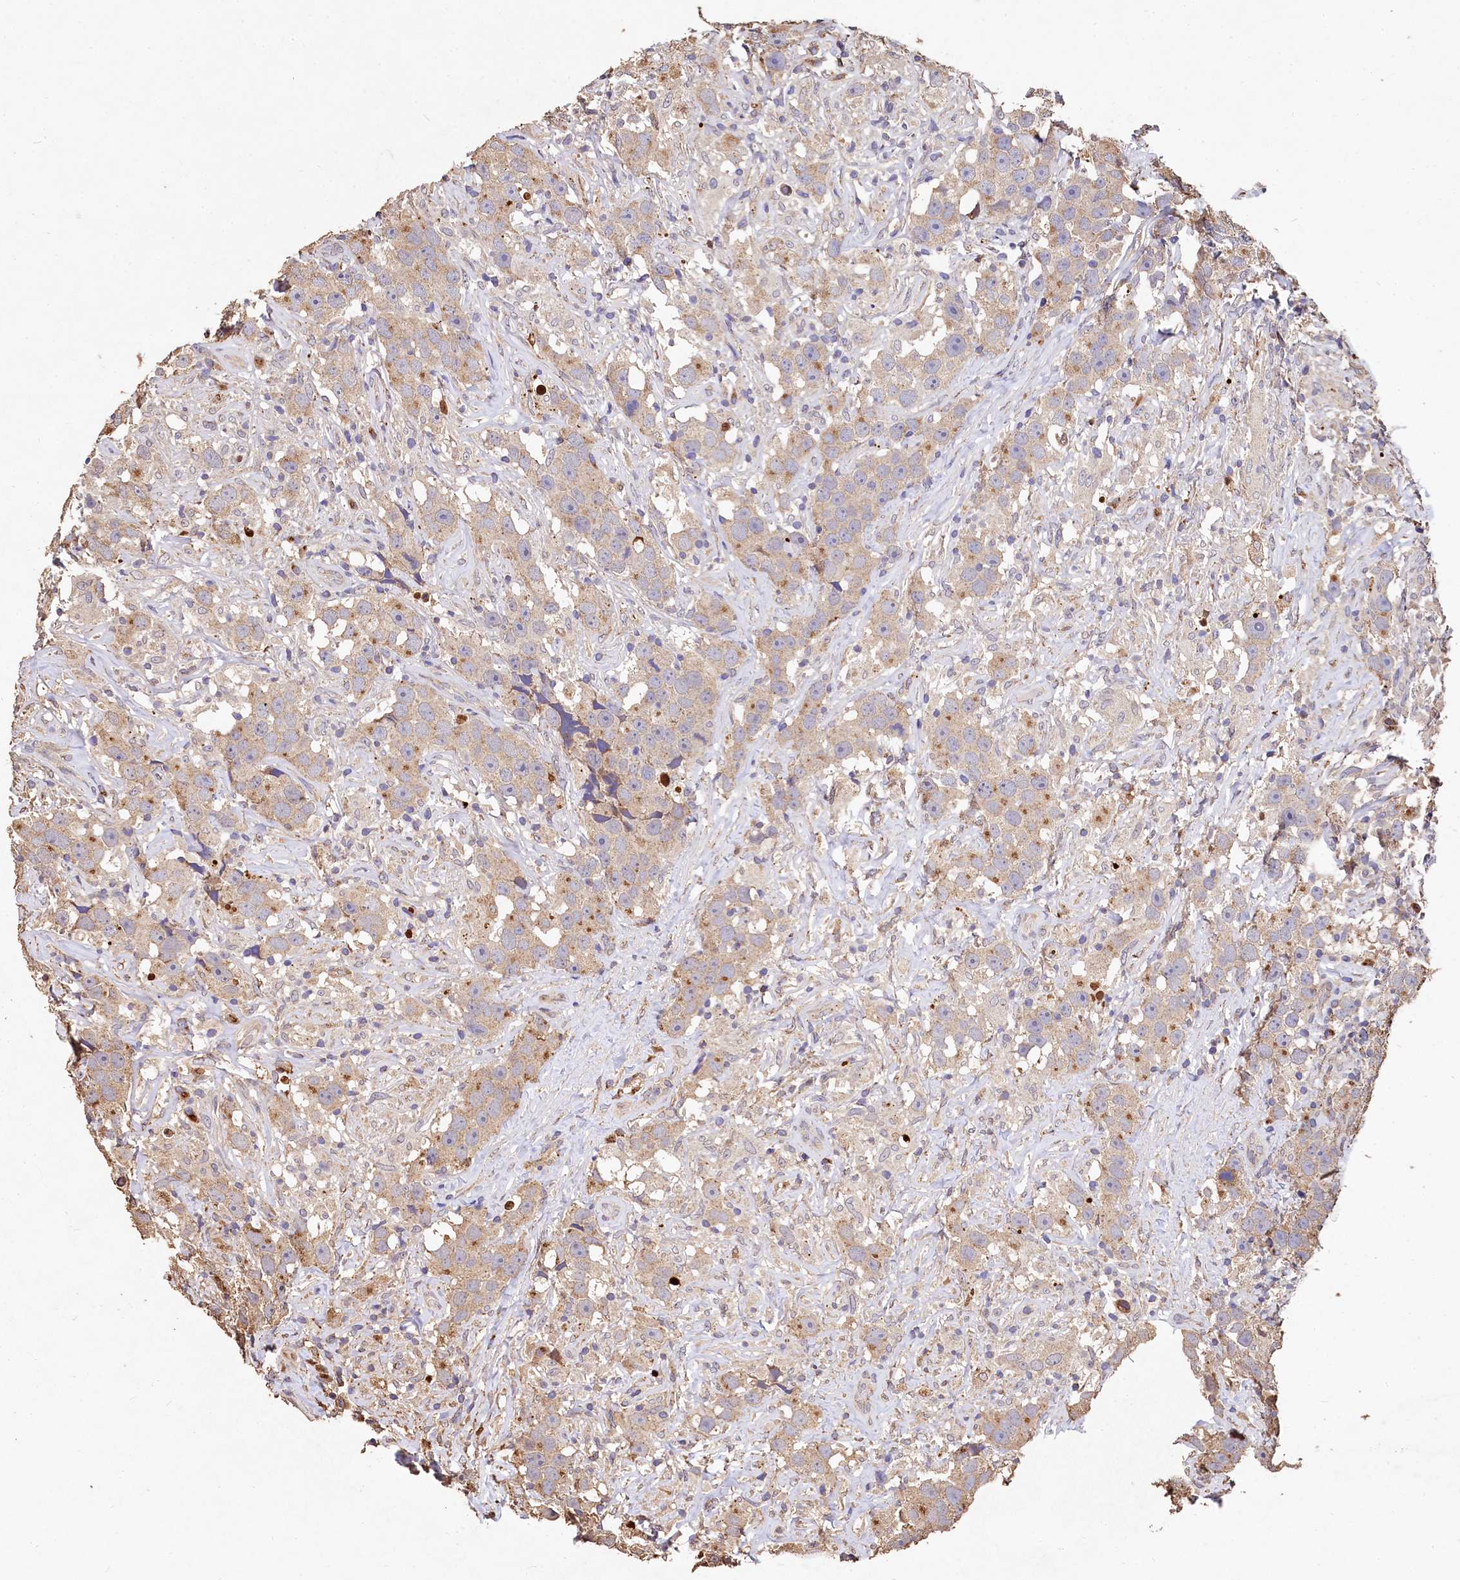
{"staining": {"intensity": "moderate", "quantity": "<25%", "location": "cytoplasmic/membranous"}, "tissue": "testis cancer", "cell_type": "Tumor cells", "image_type": "cancer", "snomed": [{"axis": "morphology", "description": "Seminoma, NOS"}, {"axis": "topography", "description": "Testis"}], "caption": "Moderate cytoplasmic/membranous protein expression is identified in approximately <25% of tumor cells in testis cancer (seminoma).", "gene": "LSM4", "patient": {"sex": "male", "age": 49}}